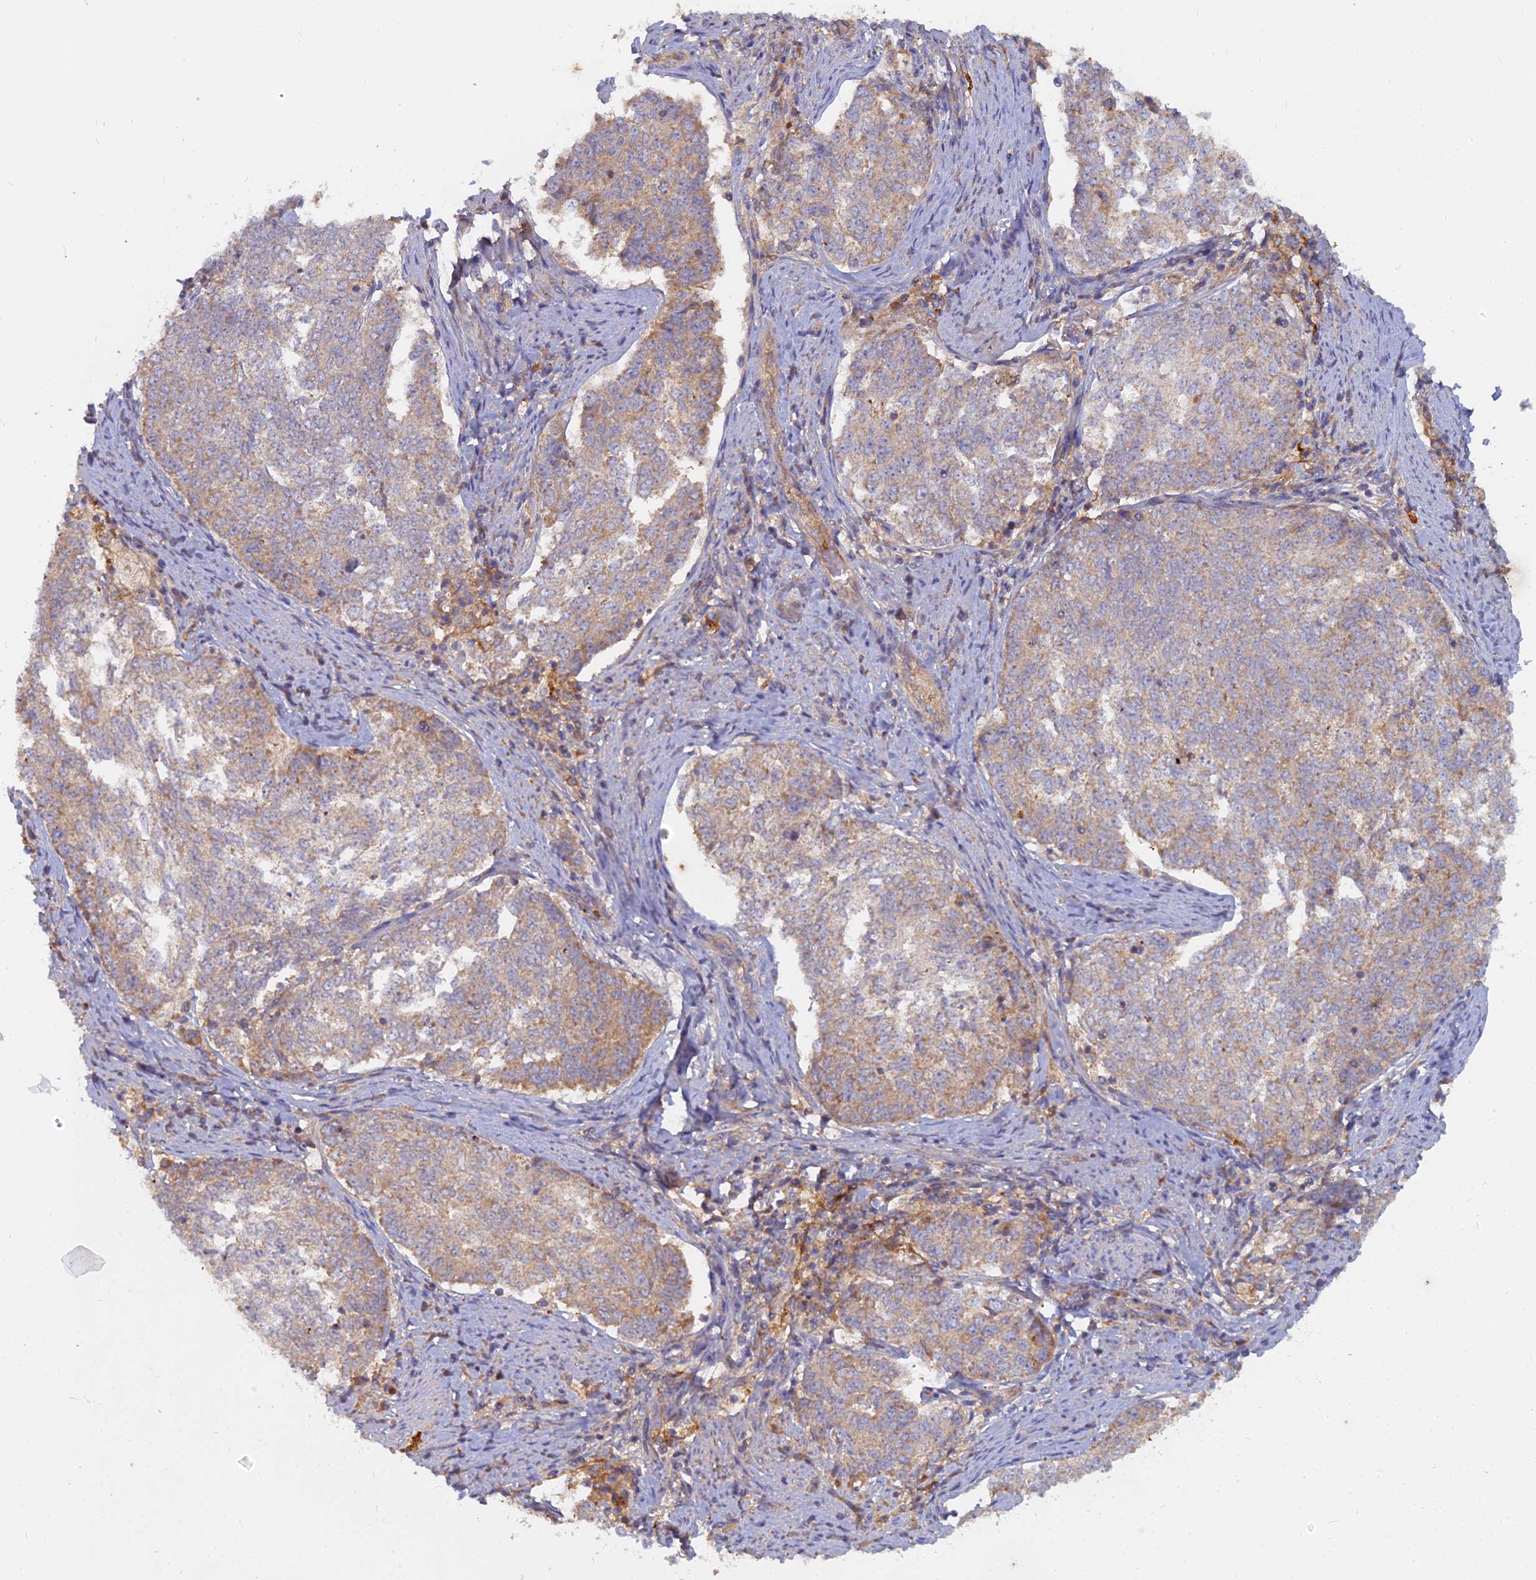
{"staining": {"intensity": "moderate", "quantity": "25%-75%", "location": "cytoplasmic/membranous"}, "tissue": "endometrial cancer", "cell_type": "Tumor cells", "image_type": "cancer", "snomed": [{"axis": "morphology", "description": "Adenocarcinoma, NOS"}, {"axis": "topography", "description": "Endometrium"}], "caption": "Adenocarcinoma (endometrial) stained with DAB (3,3'-diaminobenzidine) IHC reveals medium levels of moderate cytoplasmic/membranous expression in about 25%-75% of tumor cells.", "gene": "CCDC167", "patient": {"sex": "female", "age": 80}}